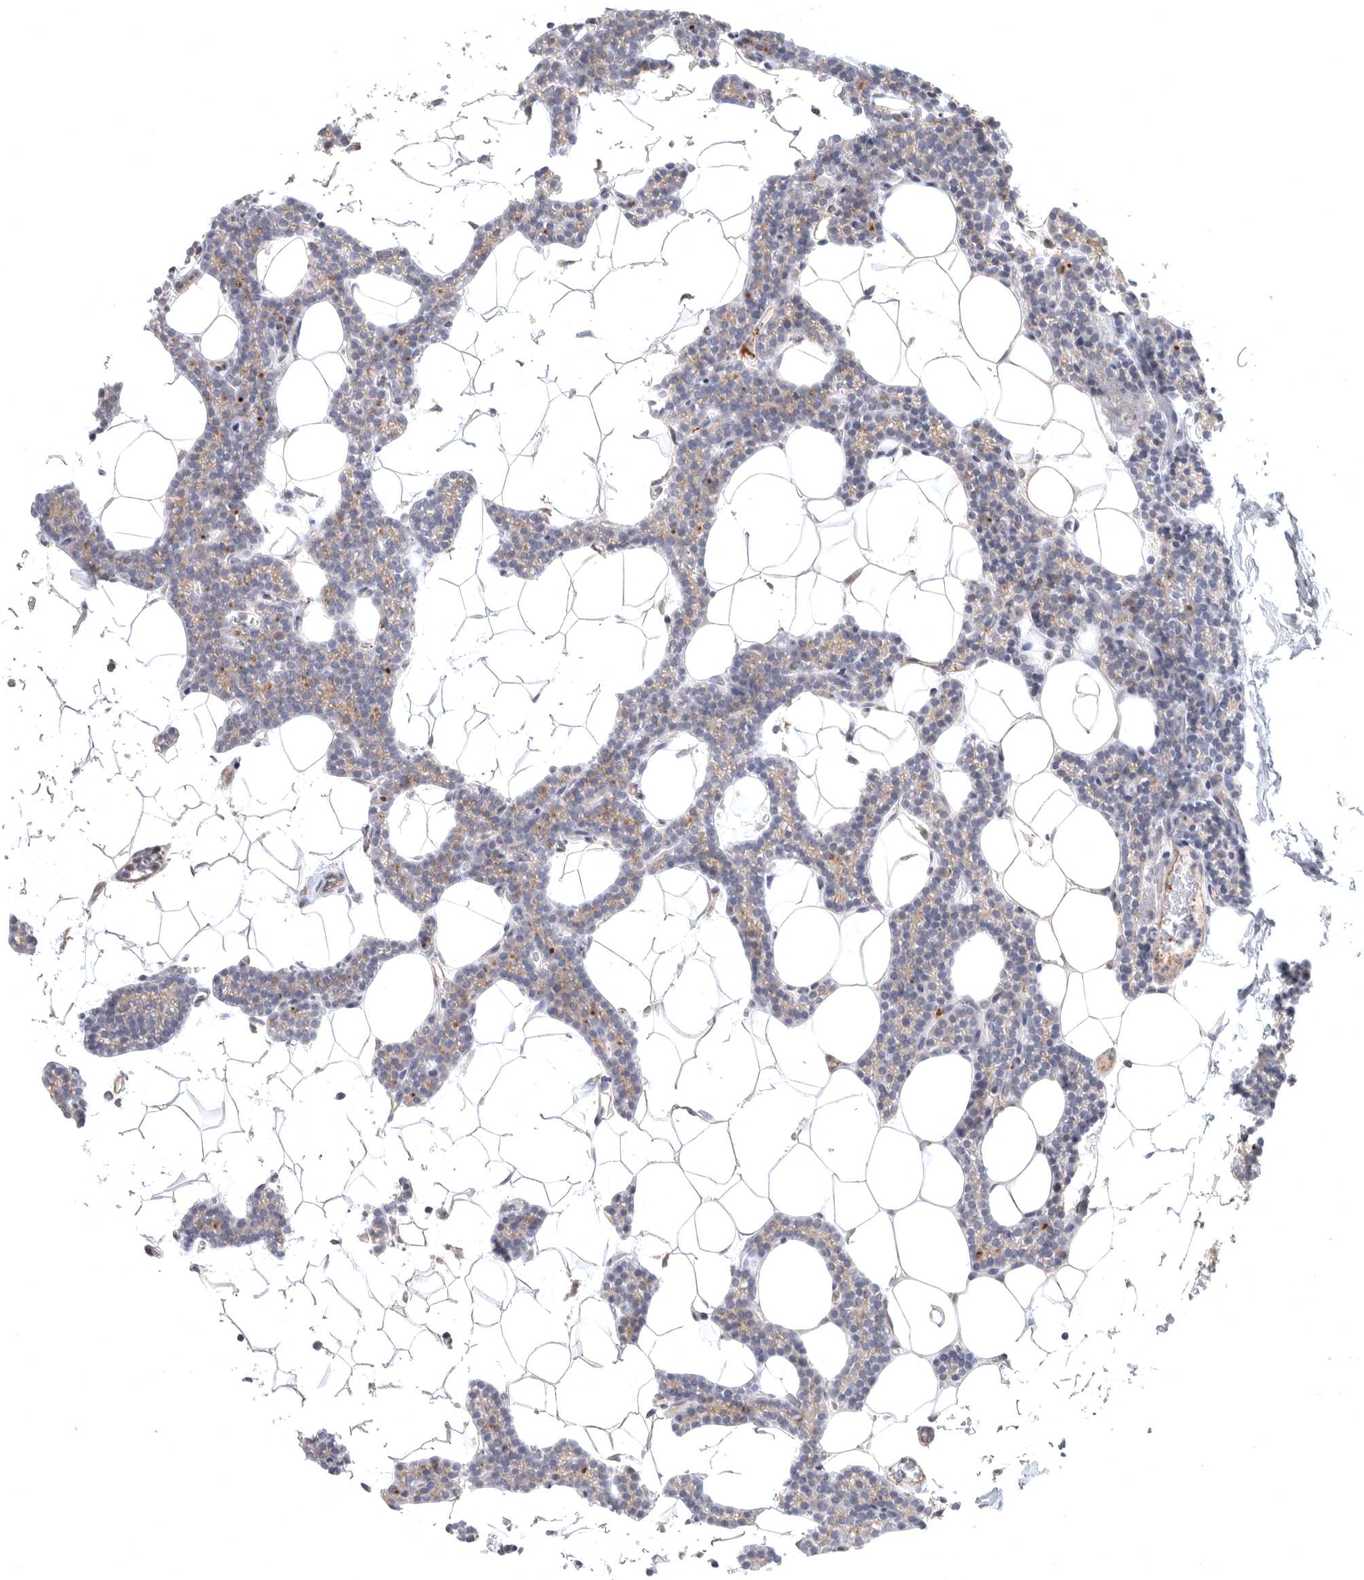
{"staining": {"intensity": "moderate", "quantity": "<25%", "location": "cytoplasmic/membranous"}, "tissue": "parathyroid gland", "cell_type": "Glandular cells", "image_type": "normal", "snomed": [{"axis": "morphology", "description": "Normal tissue, NOS"}, {"axis": "topography", "description": "Parathyroid gland"}], "caption": "Immunohistochemical staining of unremarkable parathyroid gland demonstrates <25% levels of moderate cytoplasmic/membranous protein expression in approximately <25% of glandular cells.", "gene": "LONRF1", "patient": {"sex": "male", "age": 42}}